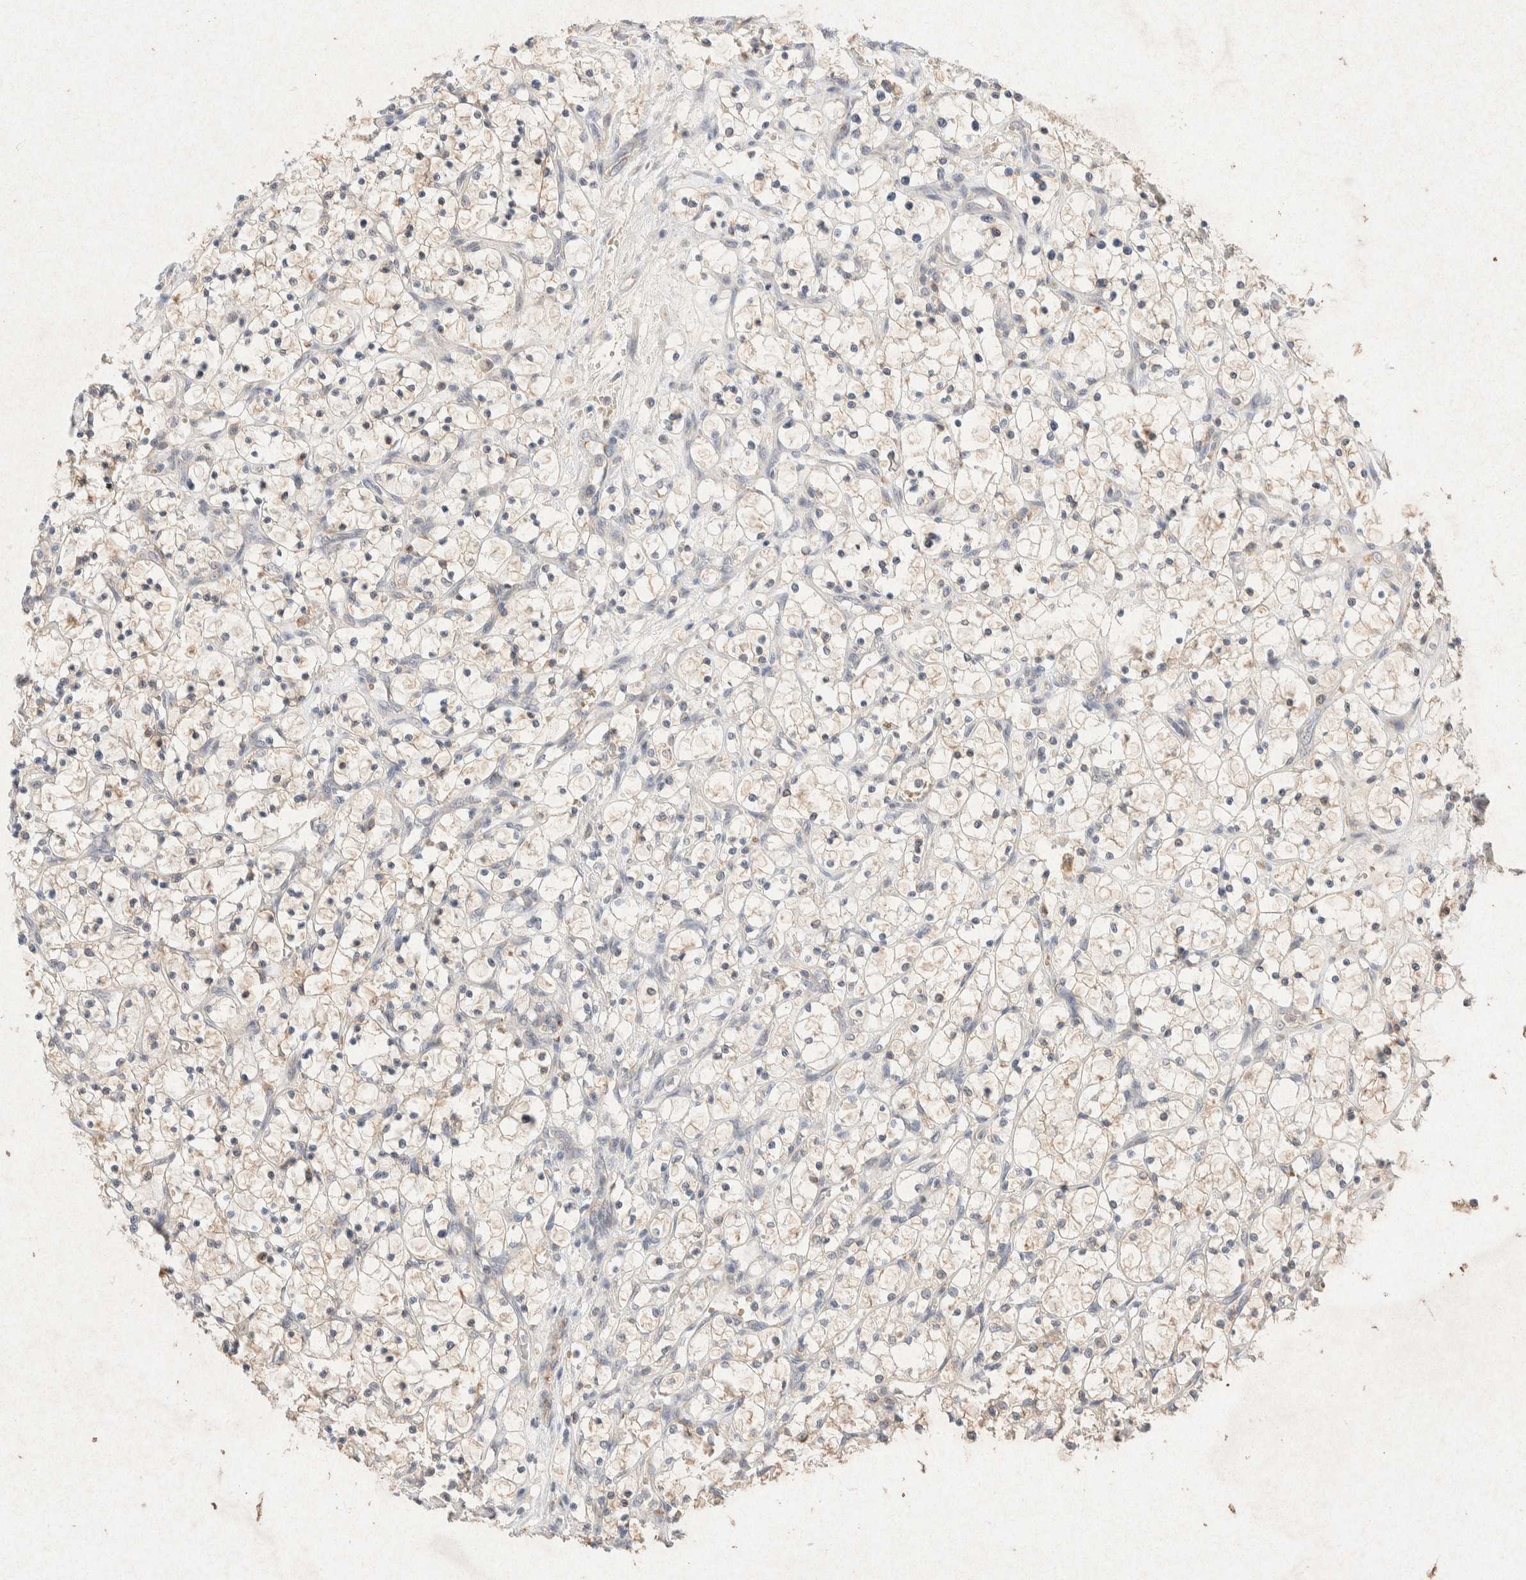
{"staining": {"intensity": "weak", "quantity": "<25%", "location": "cytoplasmic/membranous"}, "tissue": "renal cancer", "cell_type": "Tumor cells", "image_type": "cancer", "snomed": [{"axis": "morphology", "description": "Adenocarcinoma, NOS"}, {"axis": "topography", "description": "Kidney"}], "caption": "There is no significant positivity in tumor cells of renal cancer (adenocarcinoma). (DAB (3,3'-diaminobenzidine) immunohistochemistry (IHC) with hematoxylin counter stain).", "gene": "GNAI1", "patient": {"sex": "female", "age": 69}}